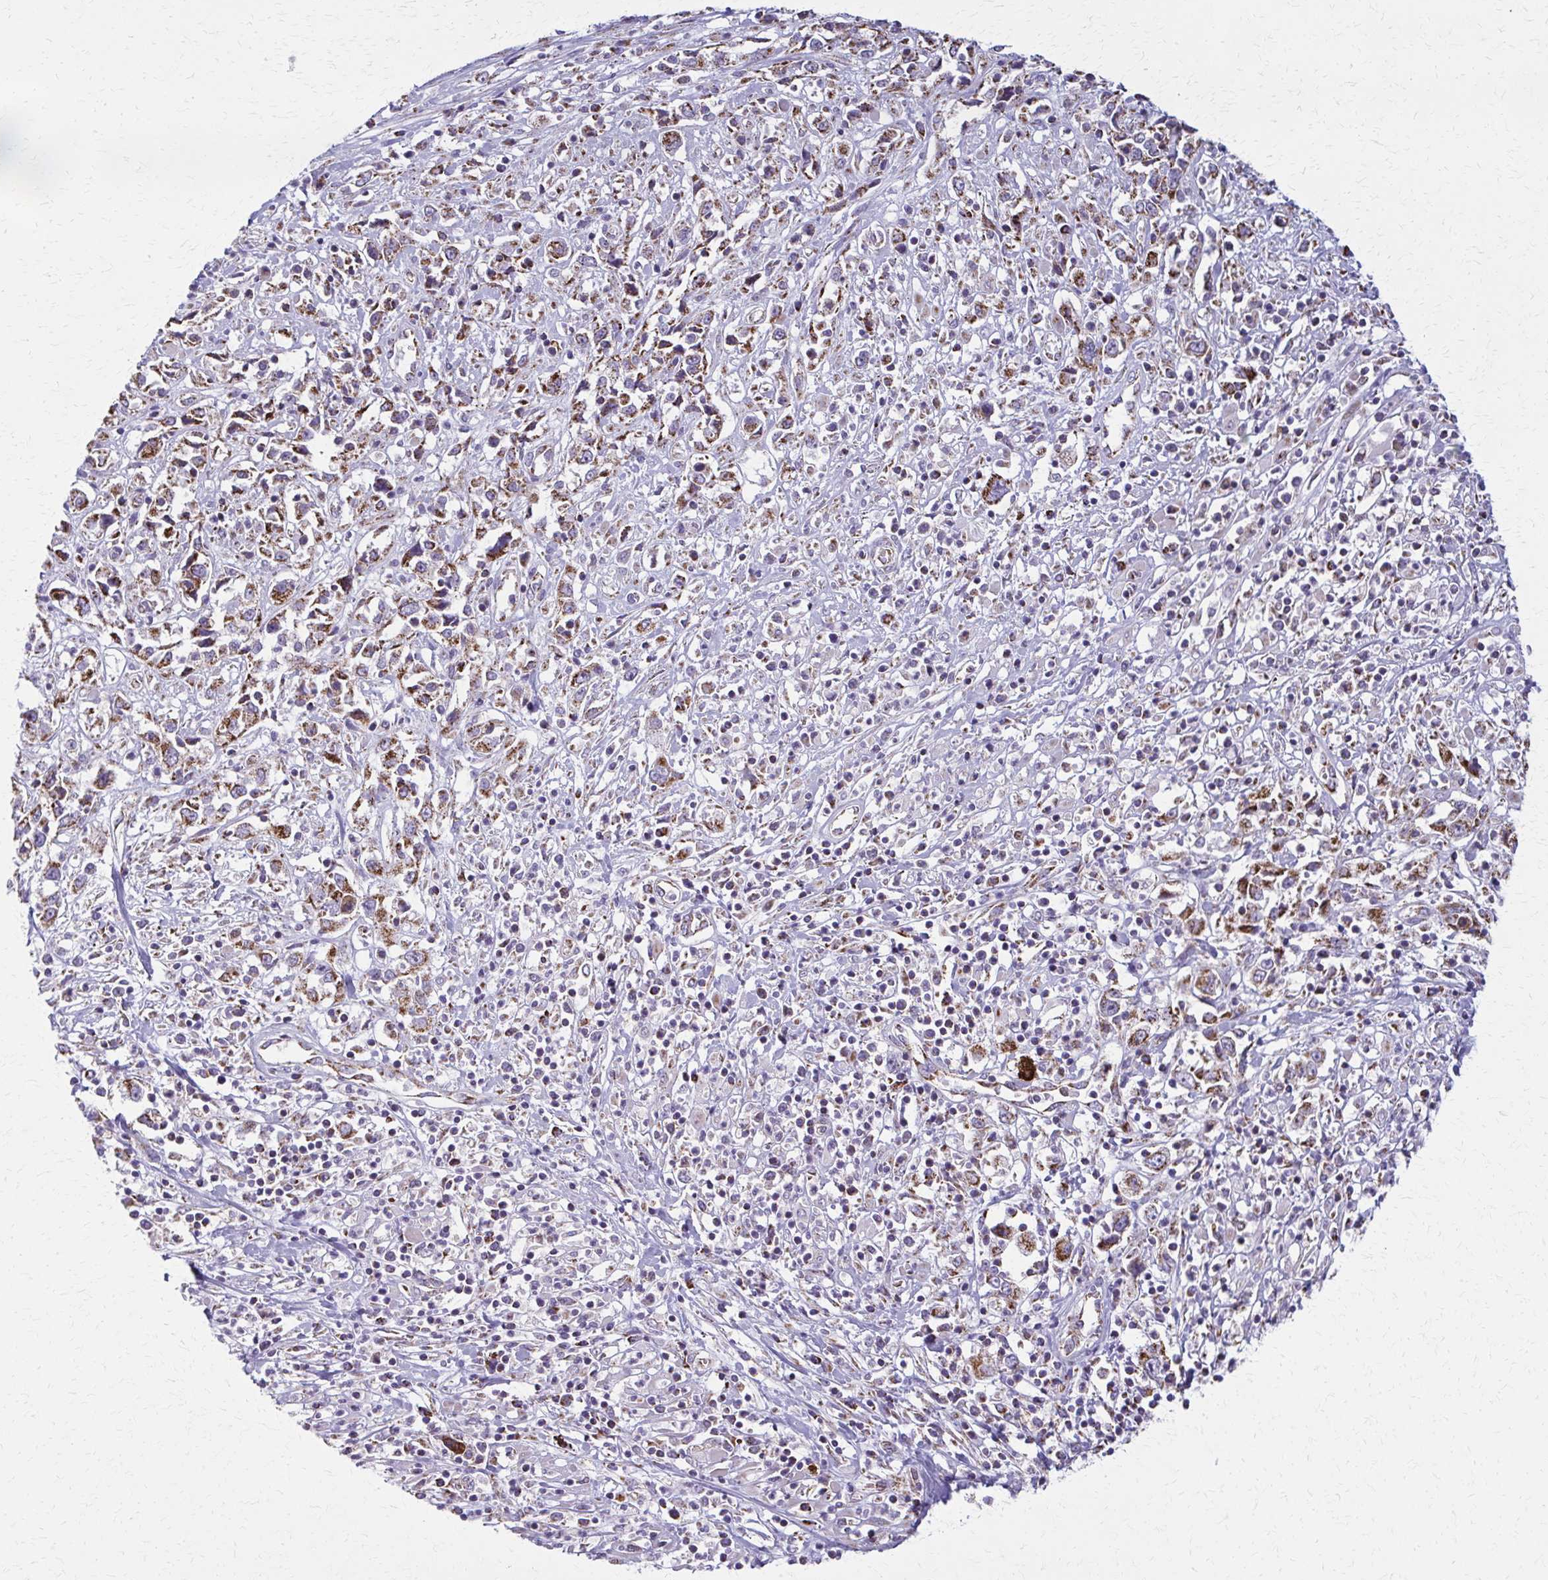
{"staining": {"intensity": "moderate", "quantity": ">75%", "location": "cytoplasmic/membranous"}, "tissue": "cervical cancer", "cell_type": "Tumor cells", "image_type": "cancer", "snomed": [{"axis": "morphology", "description": "Adenocarcinoma, NOS"}, {"axis": "topography", "description": "Cervix"}], "caption": "Immunohistochemistry micrograph of neoplastic tissue: adenocarcinoma (cervical) stained using immunohistochemistry shows medium levels of moderate protein expression localized specifically in the cytoplasmic/membranous of tumor cells, appearing as a cytoplasmic/membranous brown color.", "gene": "TVP23A", "patient": {"sex": "female", "age": 40}}